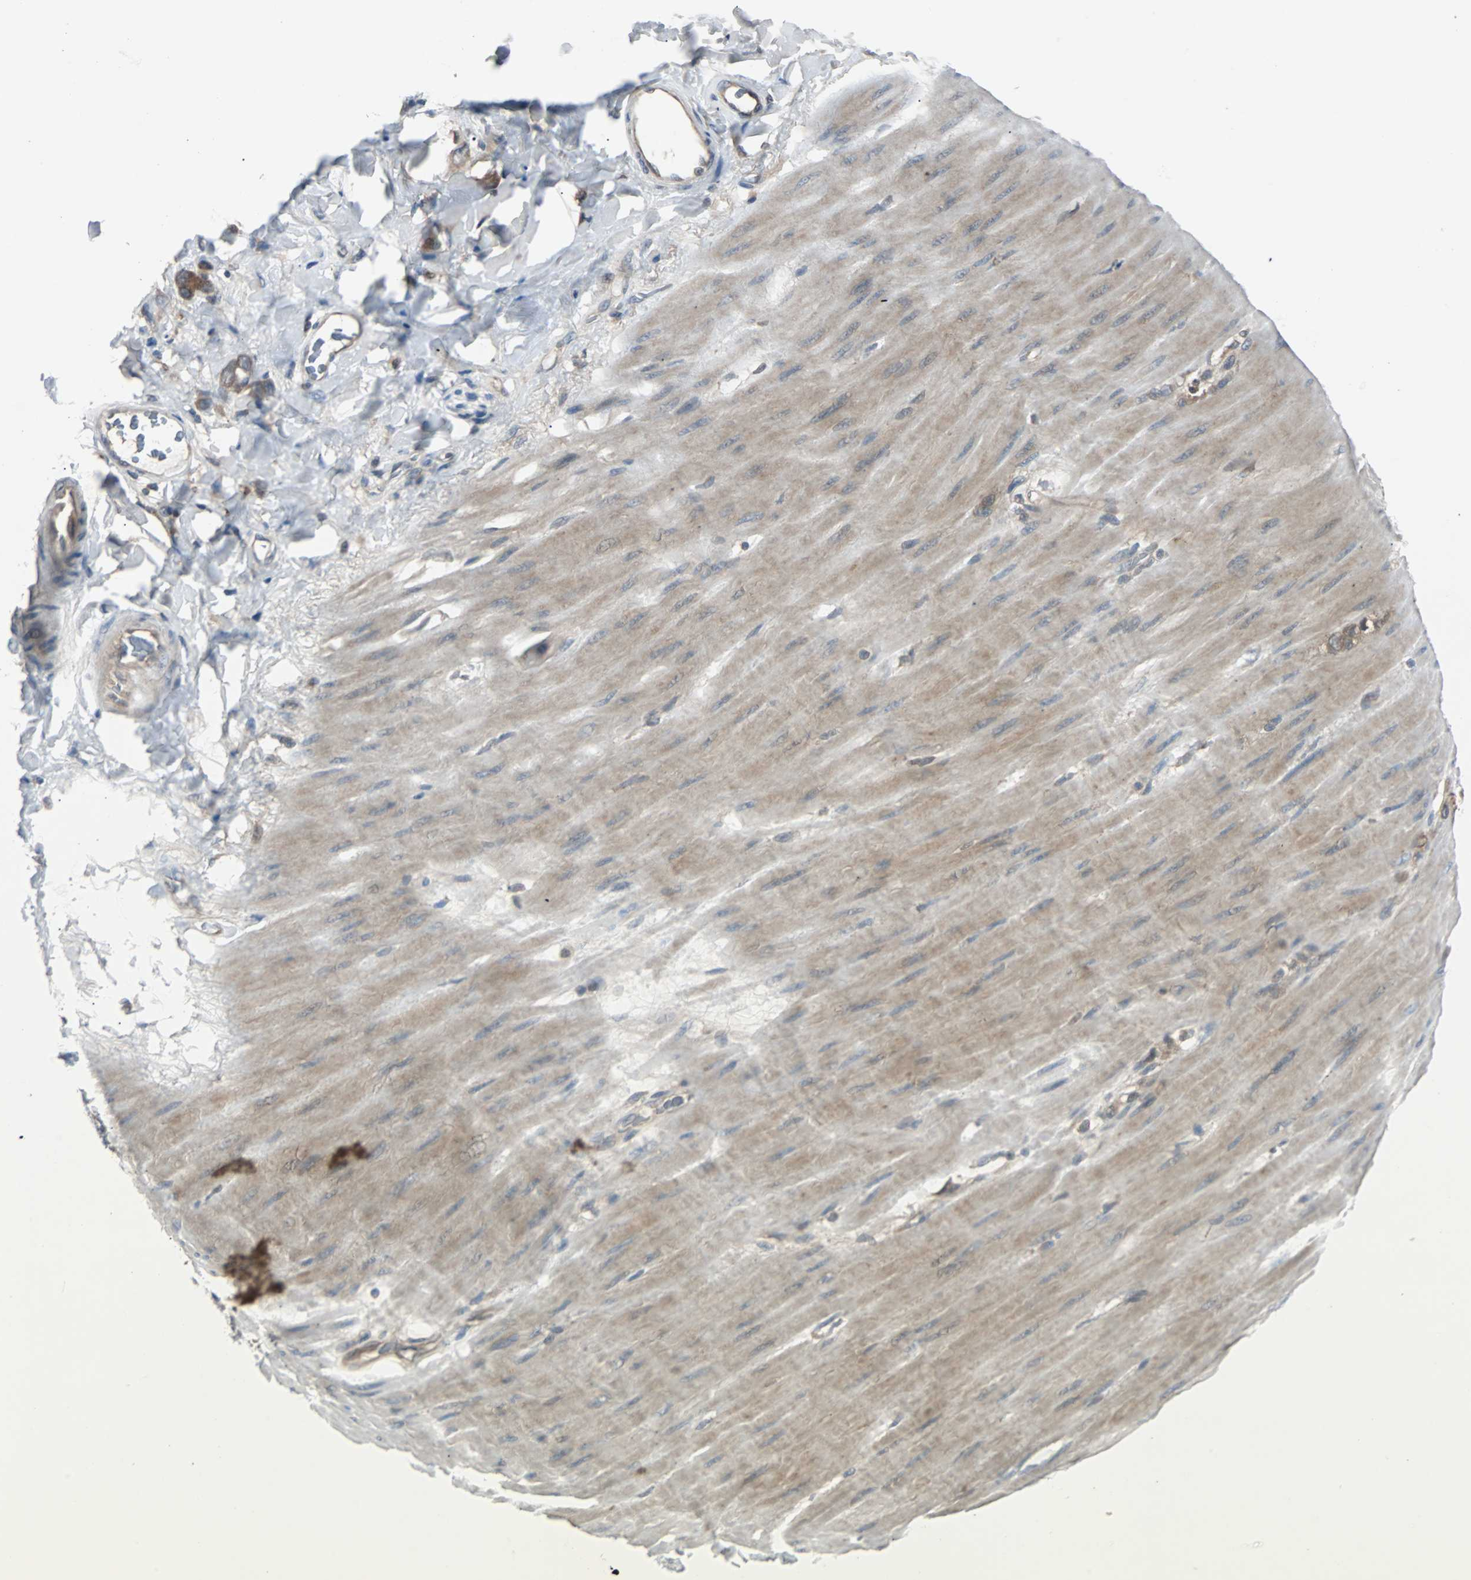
{"staining": {"intensity": "moderate", "quantity": ">75%", "location": "cytoplasmic/membranous"}, "tissue": "stomach cancer", "cell_type": "Tumor cells", "image_type": "cancer", "snomed": [{"axis": "morphology", "description": "Adenocarcinoma, NOS"}, {"axis": "topography", "description": "Stomach"}], "caption": "Stomach adenocarcinoma stained with DAB (3,3'-diaminobenzidine) IHC exhibits medium levels of moderate cytoplasmic/membranous staining in approximately >75% of tumor cells.", "gene": "ARF1", "patient": {"sex": "male", "age": 82}}